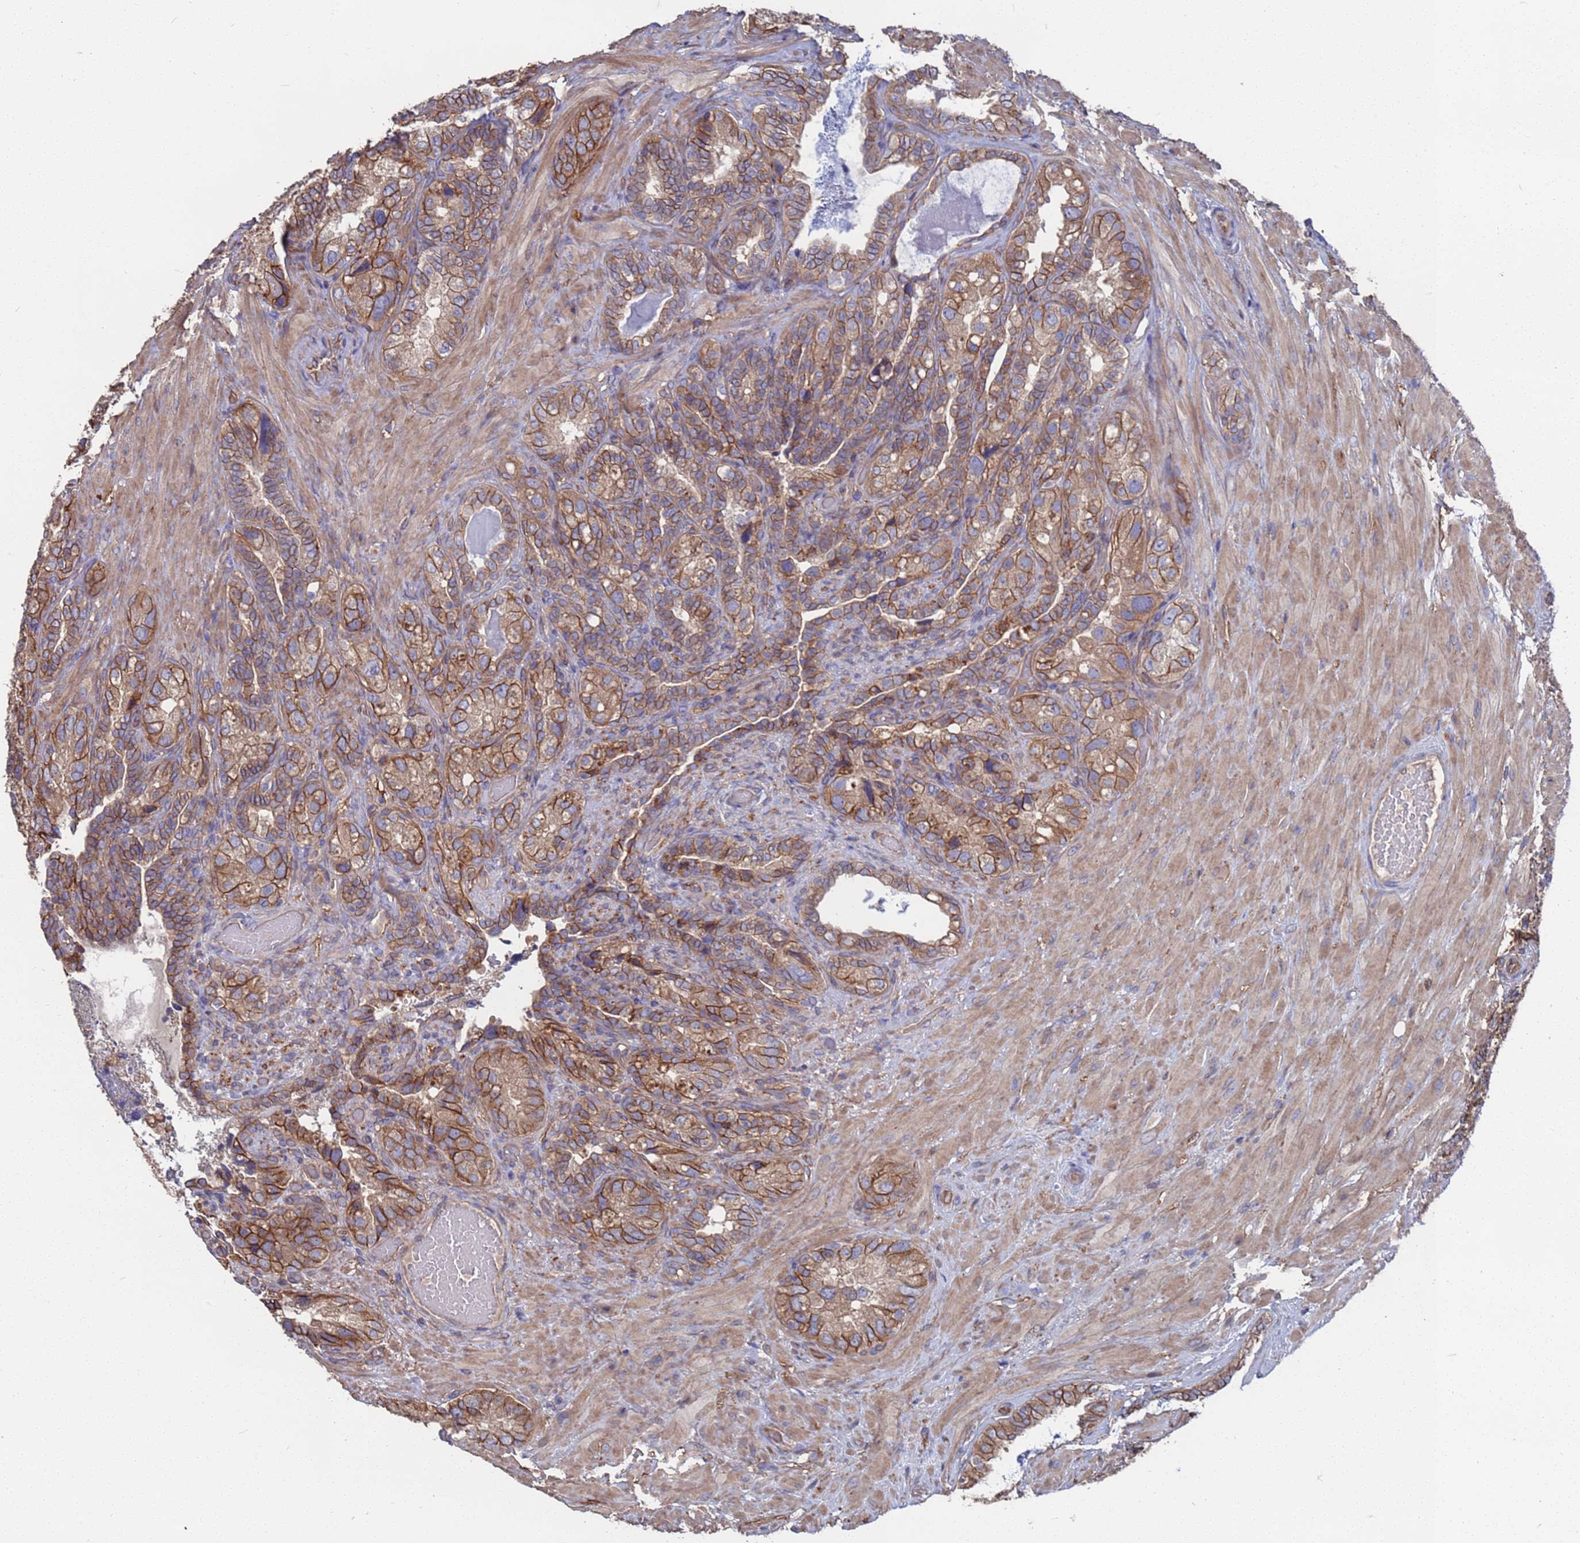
{"staining": {"intensity": "moderate", "quantity": ">75%", "location": "cytoplasmic/membranous"}, "tissue": "seminal vesicle", "cell_type": "Glandular cells", "image_type": "normal", "snomed": [{"axis": "morphology", "description": "Normal tissue, NOS"}, {"axis": "topography", "description": "Seminal veicle"}, {"axis": "topography", "description": "Peripheral nerve tissue"}], "caption": "A histopathology image of human seminal vesicle stained for a protein shows moderate cytoplasmic/membranous brown staining in glandular cells.", "gene": "NDUFAF6", "patient": {"sex": "male", "age": 67}}